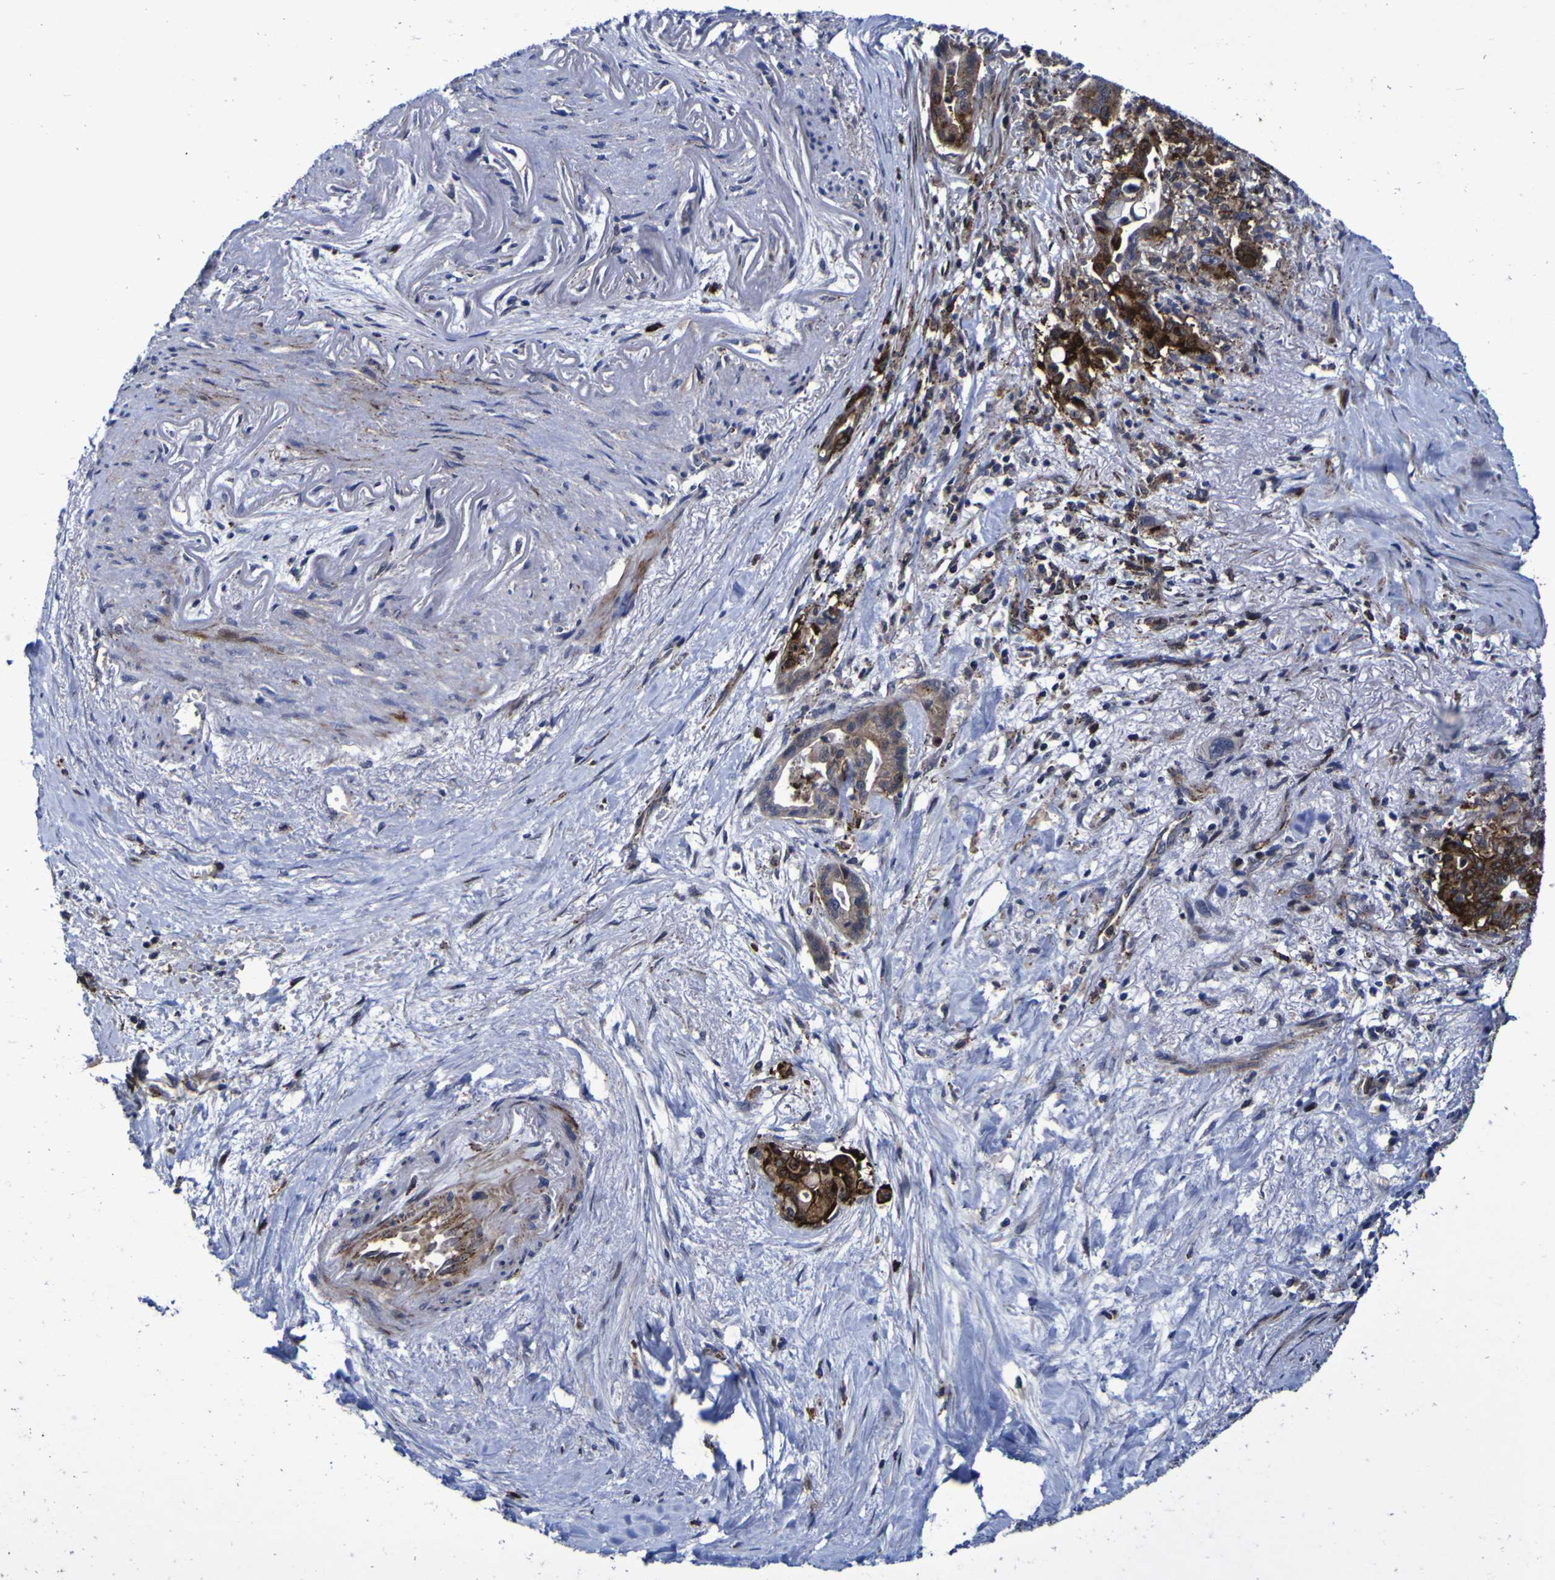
{"staining": {"intensity": "strong", "quantity": "<25%", "location": "cytoplasmic/membranous,nuclear"}, "tissue": "pancreatic cancer", "cell_type": "Tumor cells", "image_type": "cancer", "snomed": [{"axis": "morphology", "description": "Adenocarcinoma, NOS"}, {"axis": "topography", "description": "Pancreas"}], "caption": "DAB (3,3'-diaminobenzidine) immunohistochemical staining of adenocarcinoma (pancreatic) demonstrates strong cytoplasmic/membranous and nuclear protein positivity in about <25% of tumor cells. The protein is shown in brown color, while the nuclei are stained blue.", "gene": "MGLL", "patient": {"sex": "male", "age": 70}}